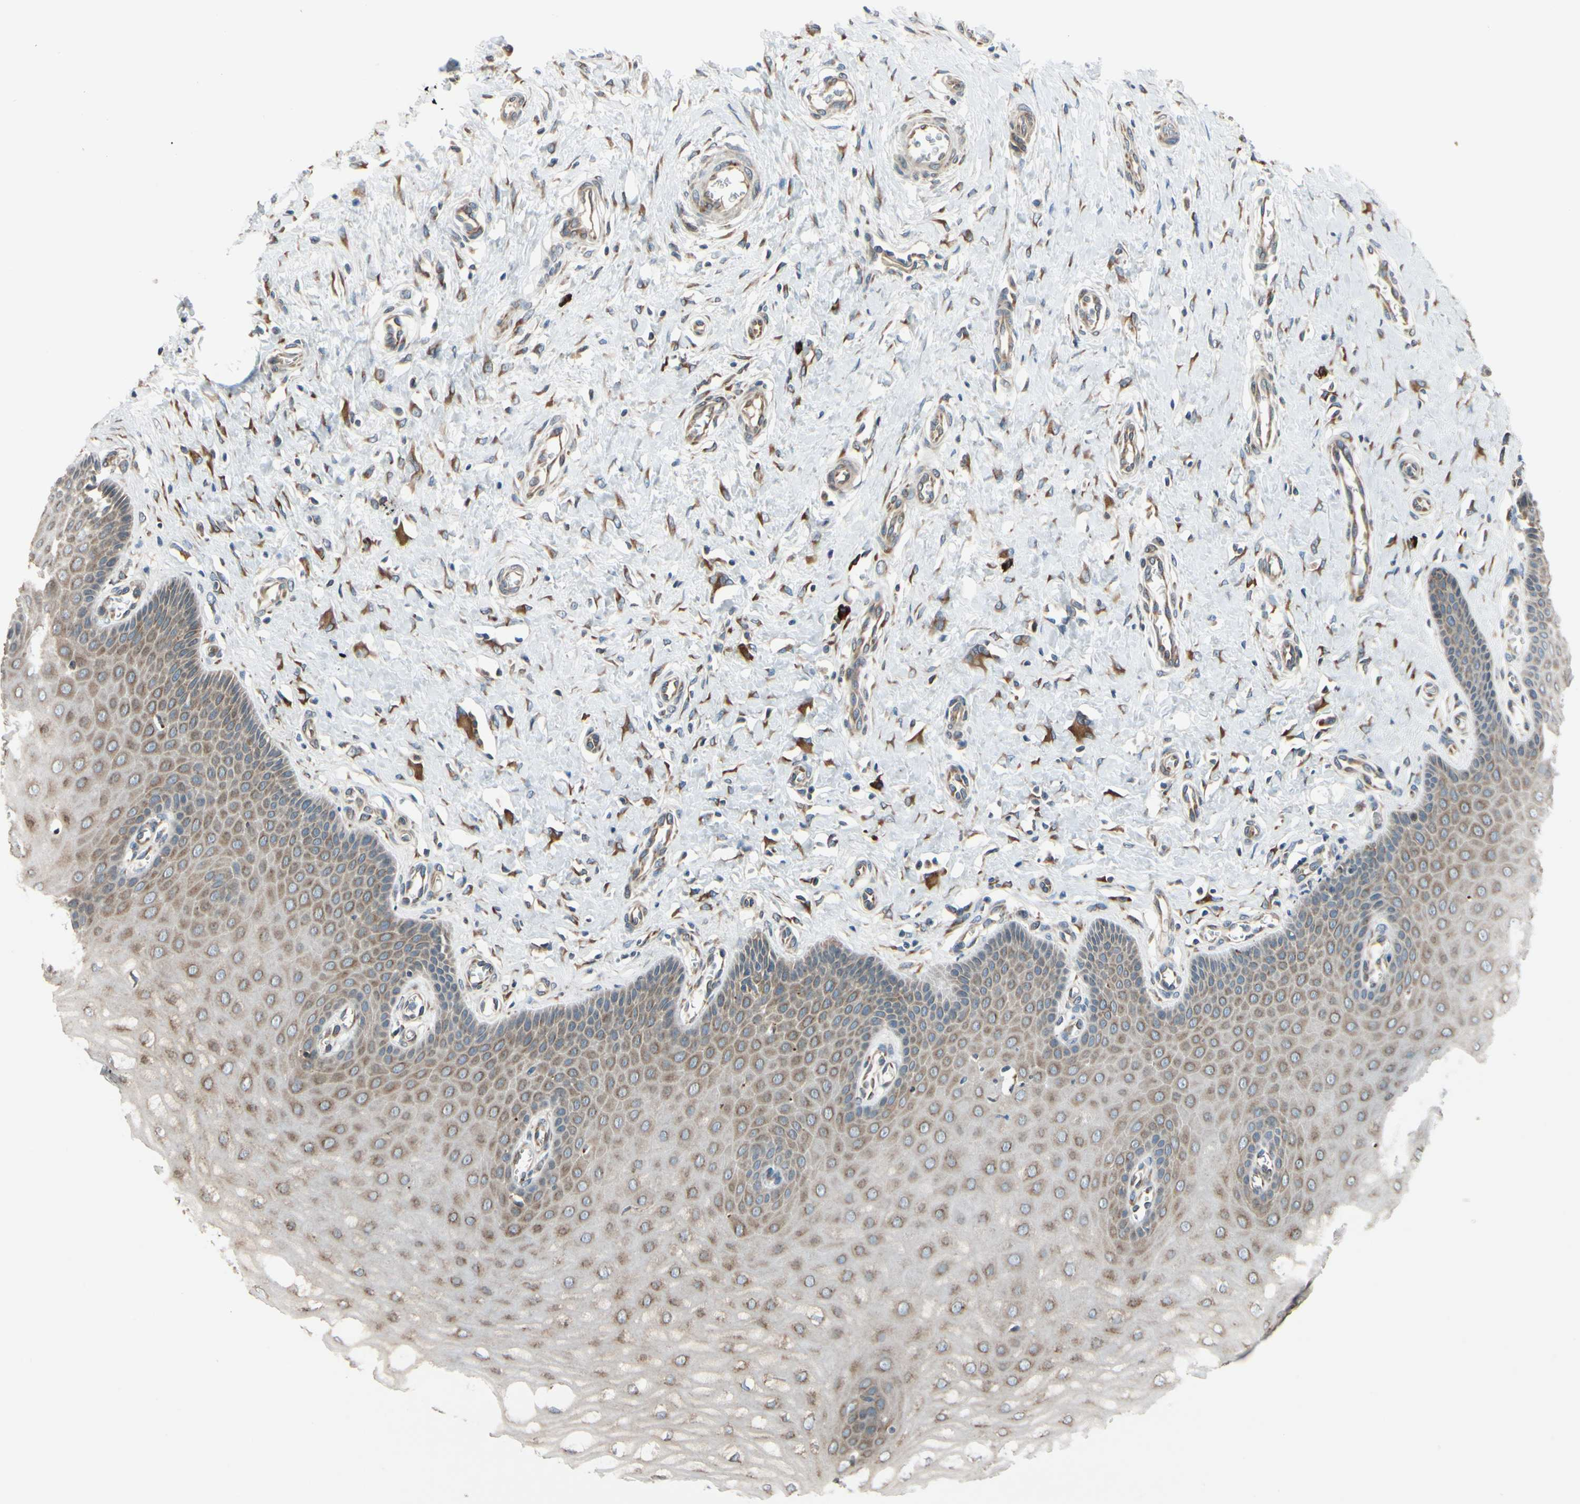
{"staining": {"intensity": "moderate", "quantity": ">75%", "location": "cytoplasmic/membranous"}, "tissue": "cervix", "cell_type": "Glandular cells", "image_type": "normal", "snomed": [{"axis": "morphology", "description": "Normal tissue, NOS"}, {"axis": "topography", "description": "Cervix"}], "caption": "Immunohistochemical staining of unremarkable cervix shows >75% levels of moderate cytoplasmic/membranous protein staining in about >75% of glandular cells.", "gene": "RPN2", "patient": {"sex": "female", "age": 55}}